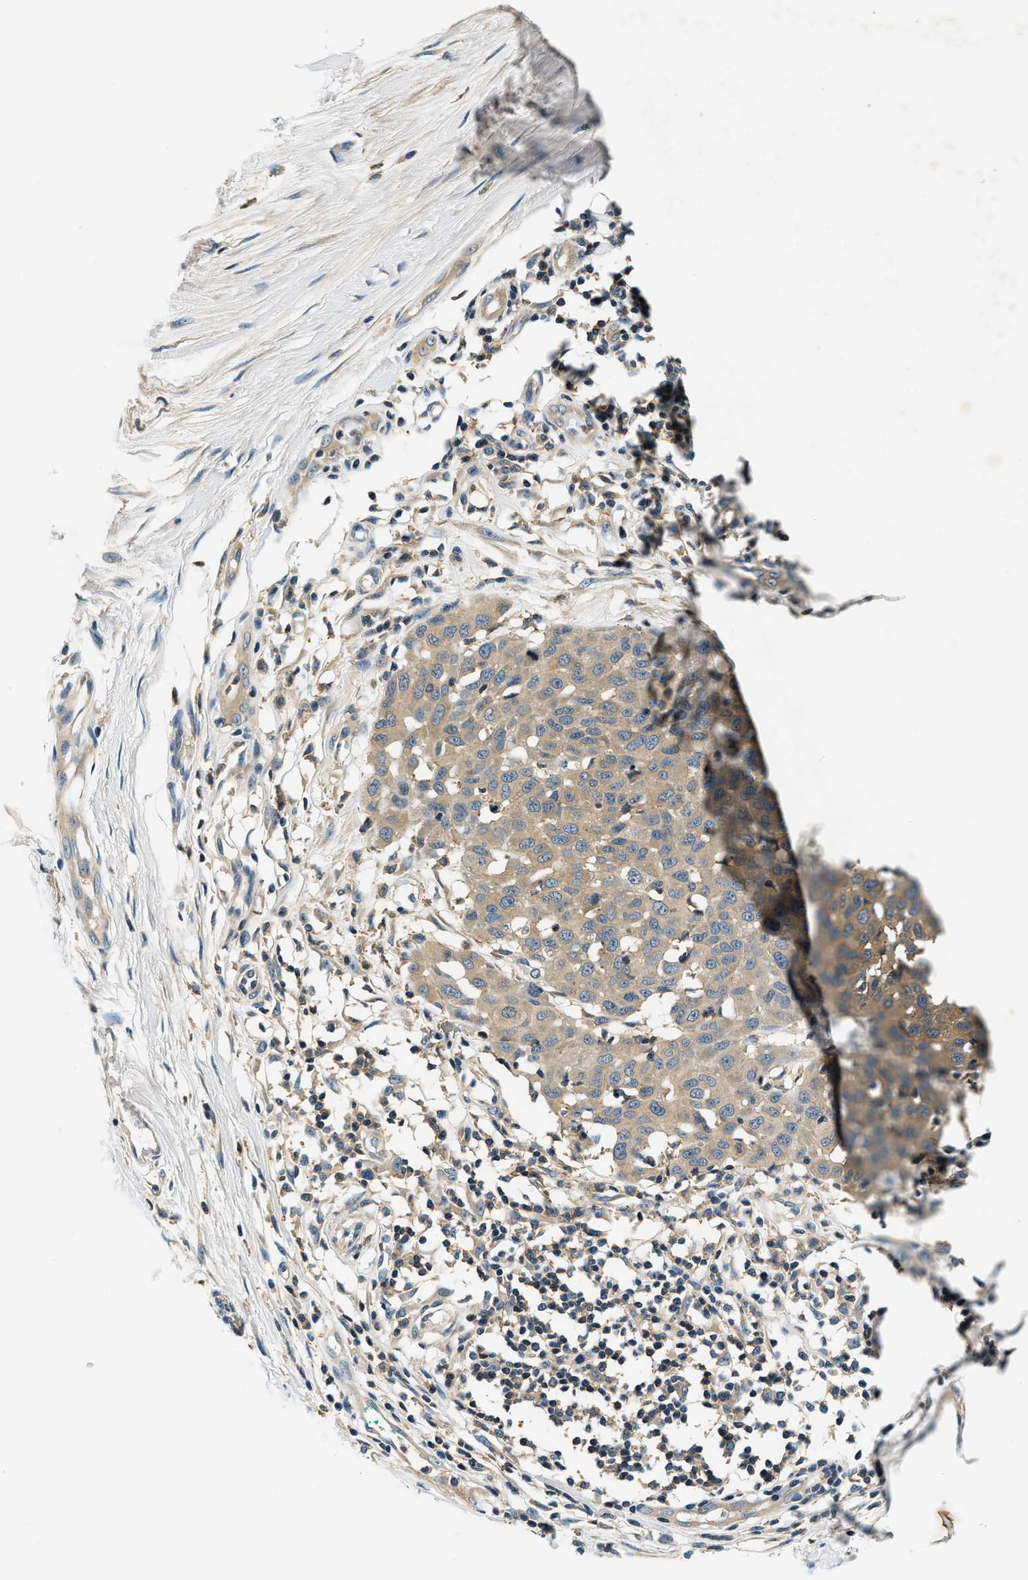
{"staining": {"intensity": "weak", "quantity": ">75%", "location": "cytoplasmic/membranous"}, "tissue": "melanoma", "cell_type": "Tumor cells", "image_type": "cancer", "snomed": [{"axis": "morphology", "description": "Normal tissue, NOS"}, {"axis": "morphology", "description": "Malignant melanoma, NOS"}, {"axis": "topography", "description": "Skin"}], "caption": "This micrograph demonstrates IHC staining of malignant melanoma, with low weak cytoplasmic/membranous positivity in approximately >75% of tumor cells.", "gene": "RESF1", "patient": {"sex": "male", "age": 62}}